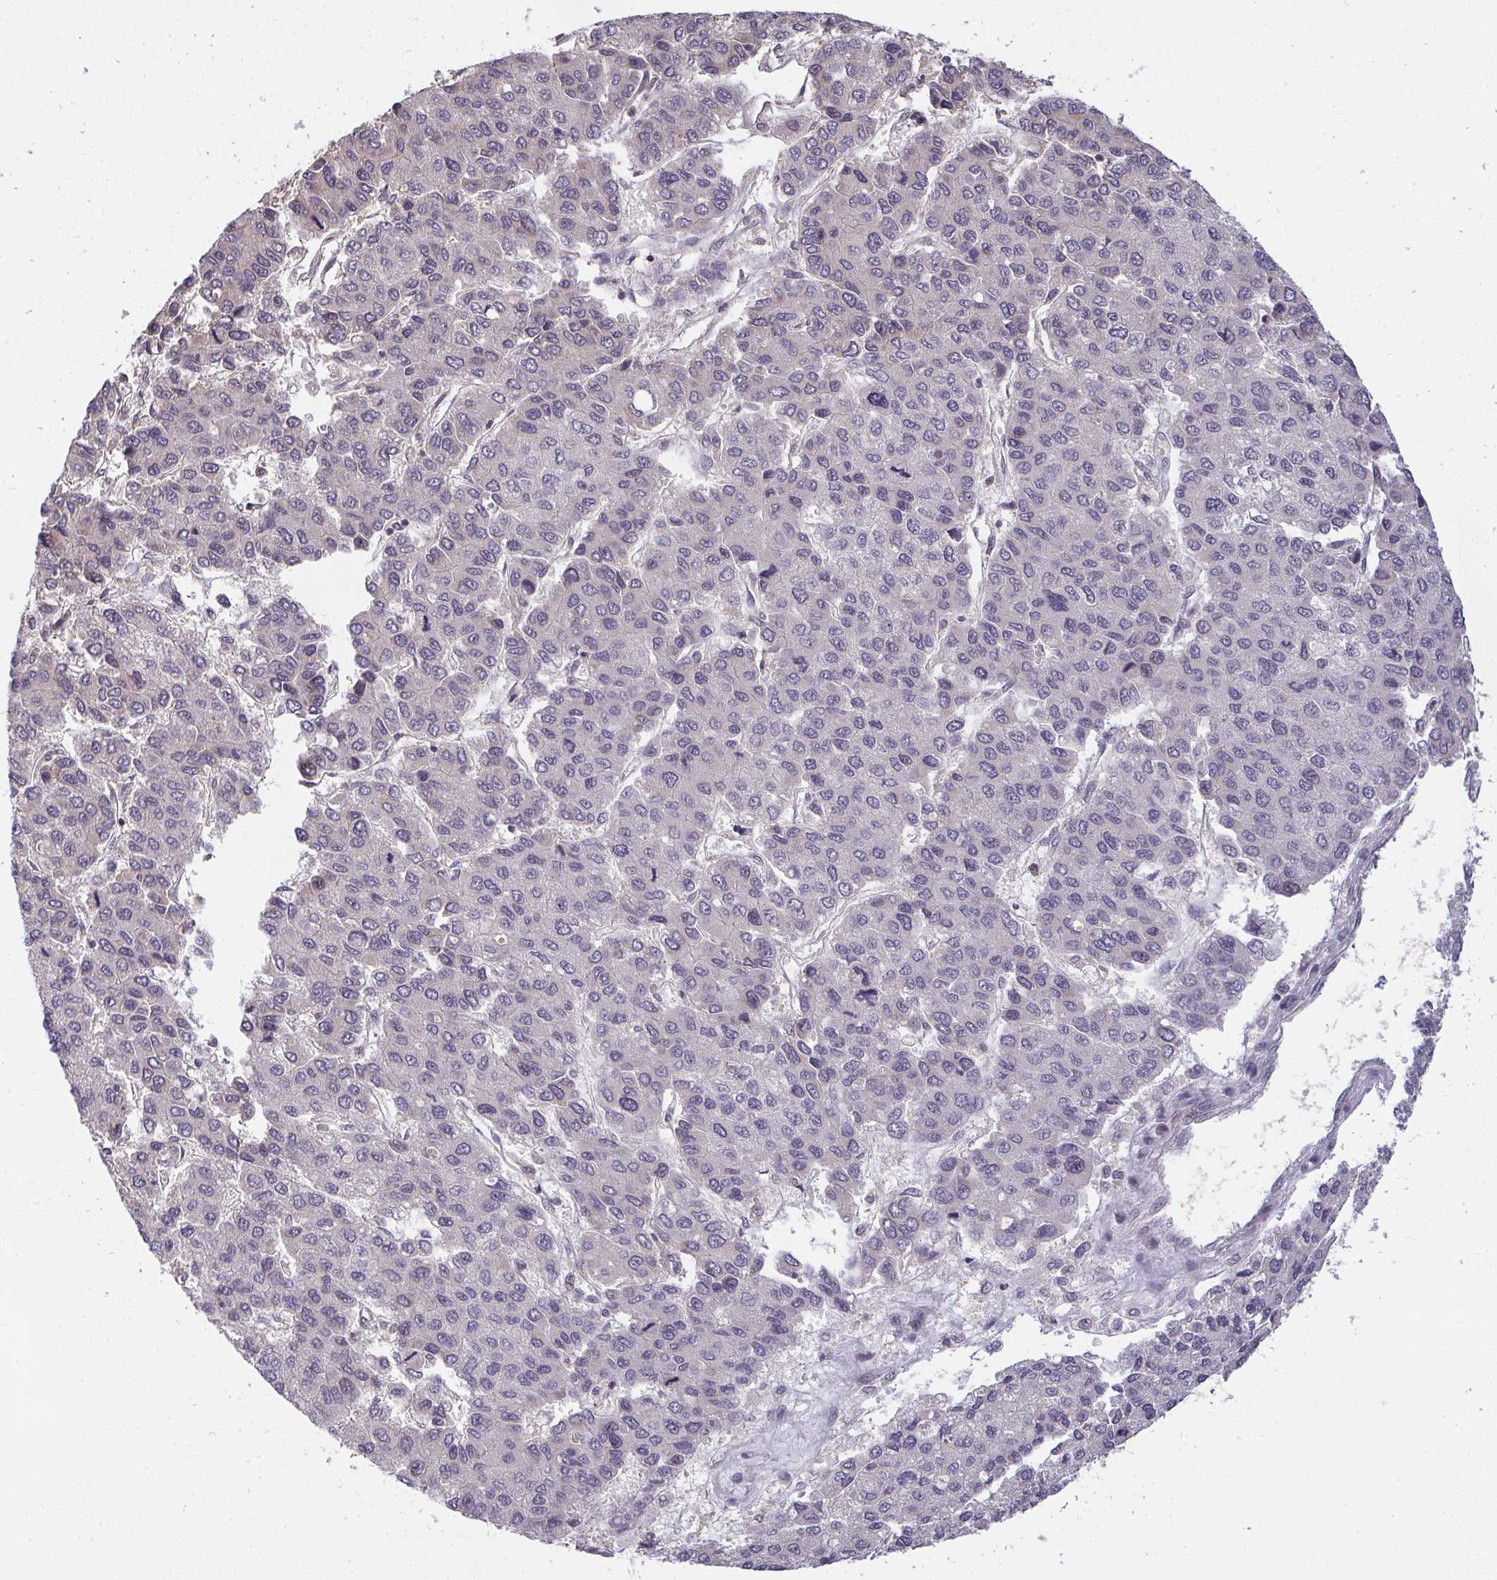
{"staining": {"intensity": "negative", "quantity": "none", "location": "none"}, "tissue": "liver cancer", "cell_type": "Tumor cells", "image_type": "cancer", "snomed": [{"axis": "morphology", "description": "Carcinoma, Hepatocellular, NOS"}, {"axis": "topography", "description": "Liver"}], "caption": "The image reveals no staining of tumor cells in liver cancer. Nuclei are stained in blue.", "gene": "SAP30", "patient": {"sex": "female", "age": 66}}